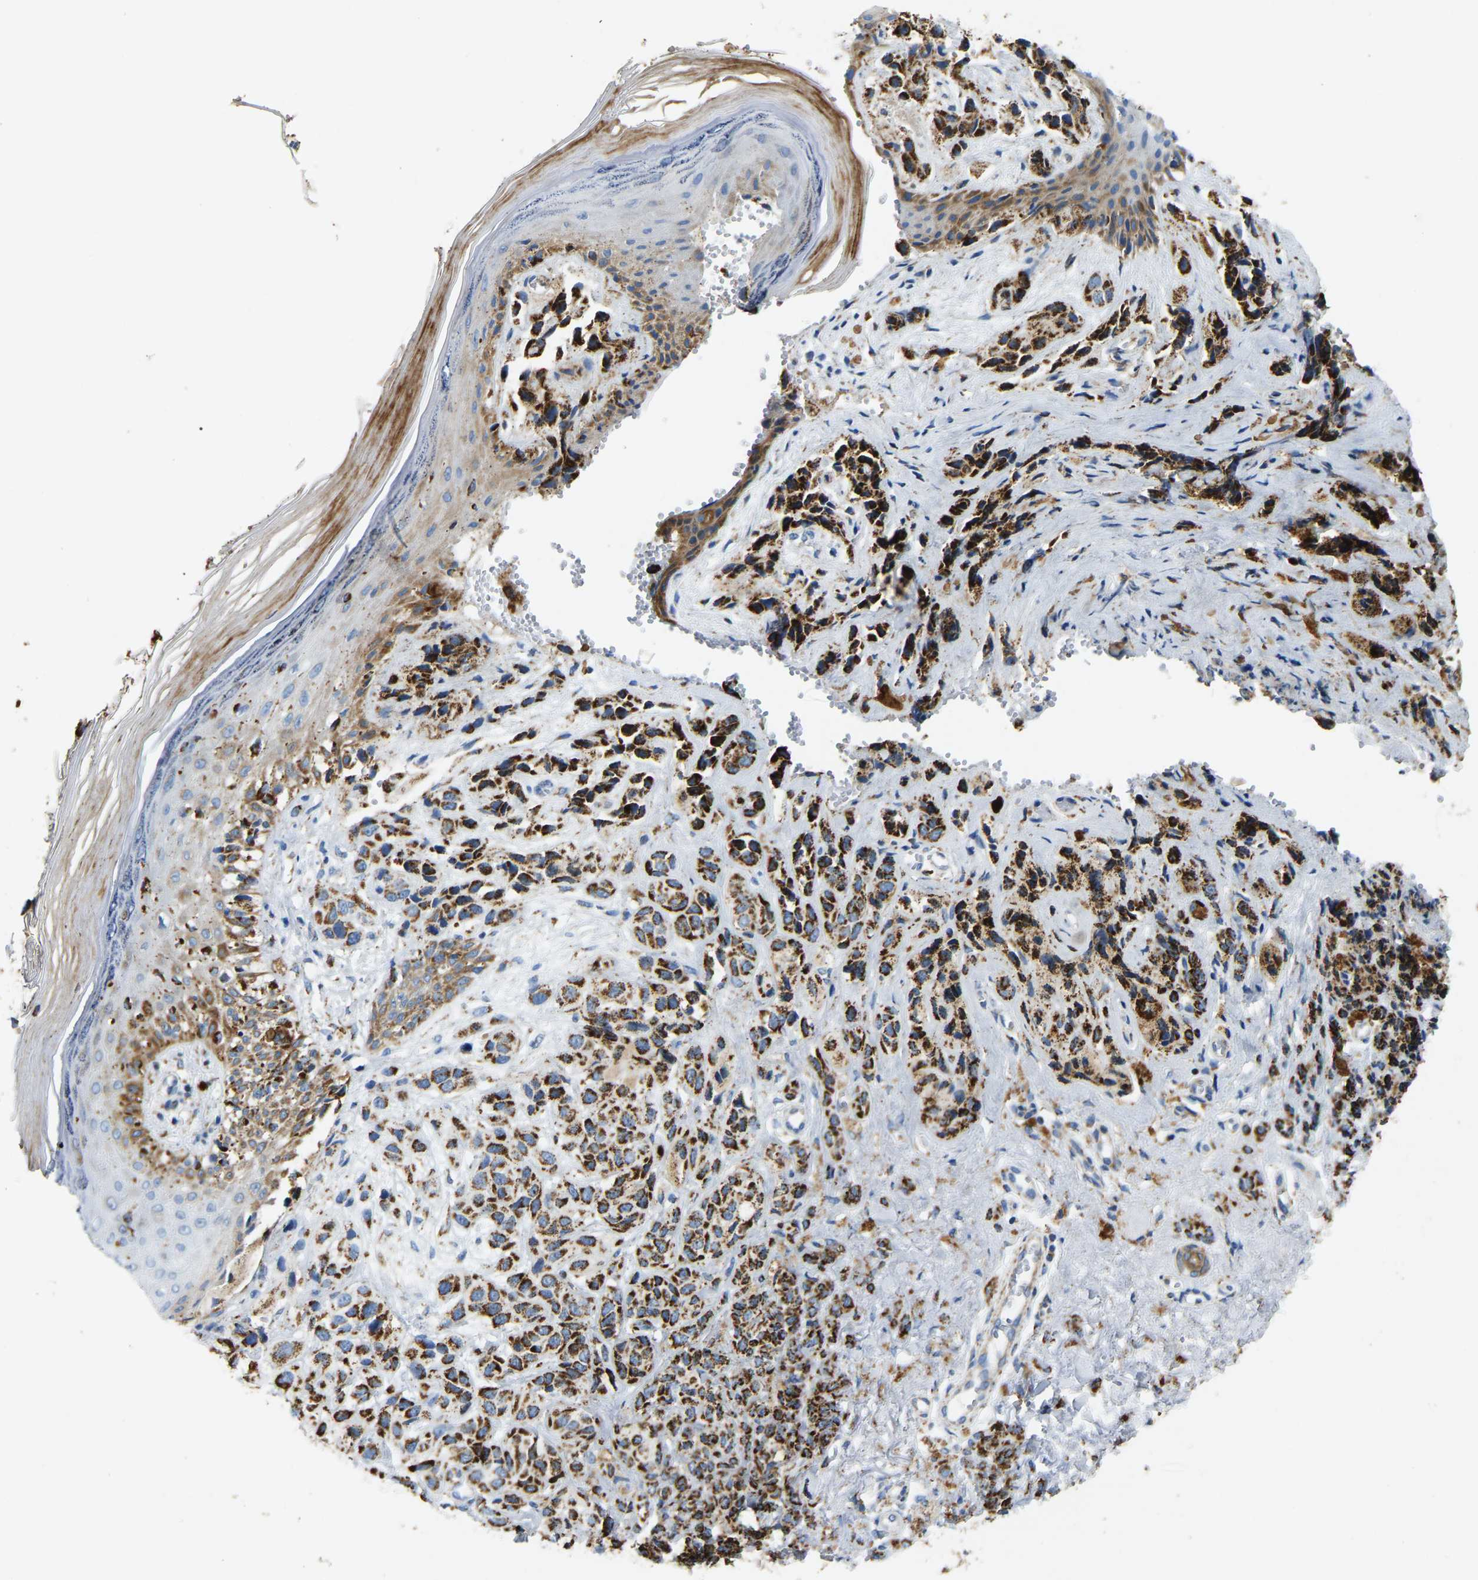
{"staining": {"intensity": "strong", "quantity": ">75%", "location": "cytoplasmic/membranous"}, "tissue": "melanoma", "cell_type": "Tumor cells", "image_type": "cancer", "snomed": [{"axis": "morphology", "description": "Malignant melanoma, NOS"}, {"axis": "topography", "description": "Skin"}], "caption": "A photomicrograph of human melanoma stained for a protein exhibits strong cytoplasmic/membranous brown staining in tumor cells.", "gene": "HIBADH", "patient": {"sex": "female", "age": 58}}